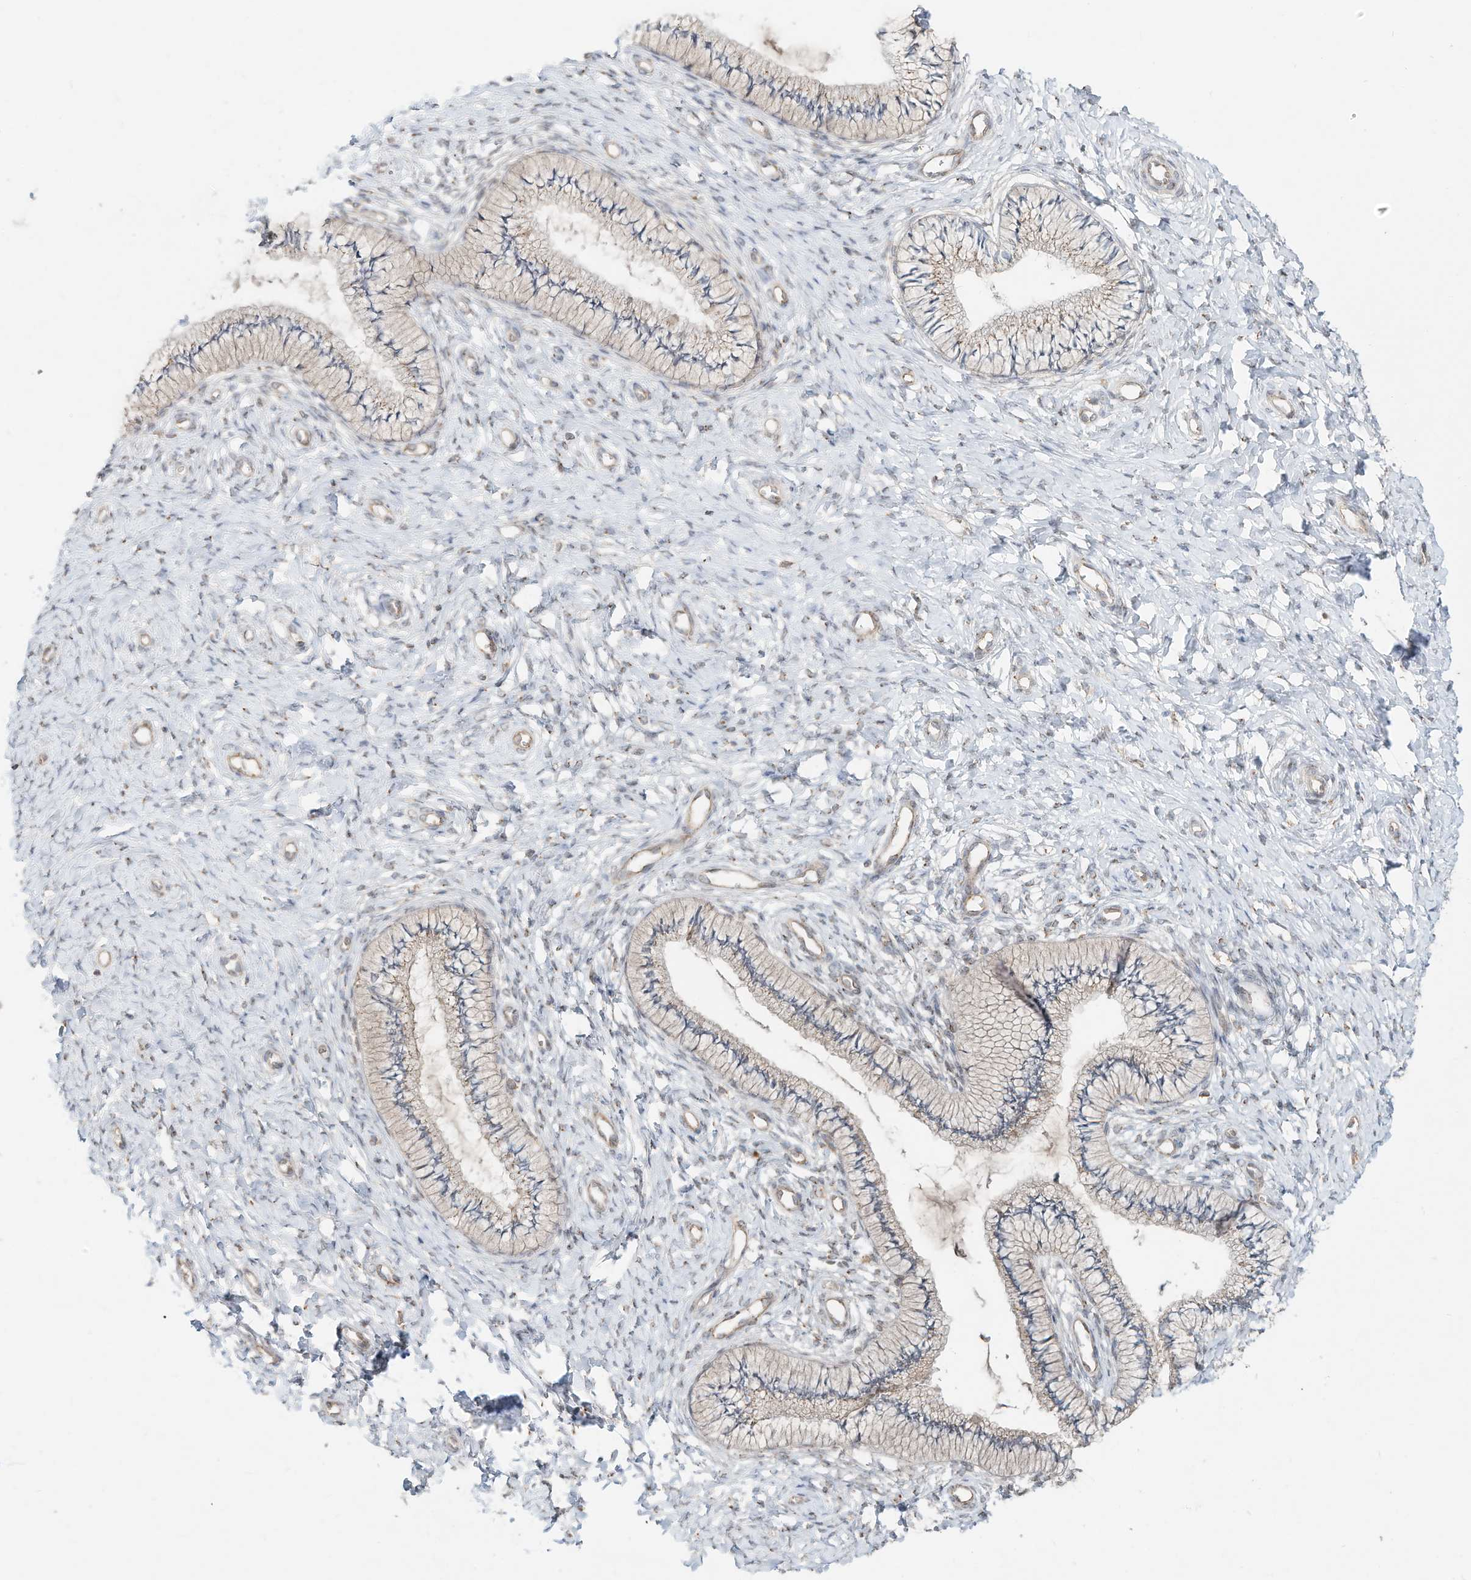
{"staining": {"intensity": "moderate", "quantity": "25%-75%", "location": "cytoplasmic/membranous"}, "tissue": "cervix", "cell_type": "Glandular cells", "image_type": "normal", "snomed": [{"axis": "morphology", "description": "Normal tissue, NOS"}, {"axis": "topography", "description": "Cervix"}], "caption": "Protein analysis of unremarkable cervix demonstrates moderate cytoplasmic/membranous staining in approximately 25%-75% of glandular cells. (DAB (3,3'-diaminobenzidine) IHC with brightfield microscopy, high magnification).", "gene": "CUX1", "patient": {"sex": "female", "age": 36}}